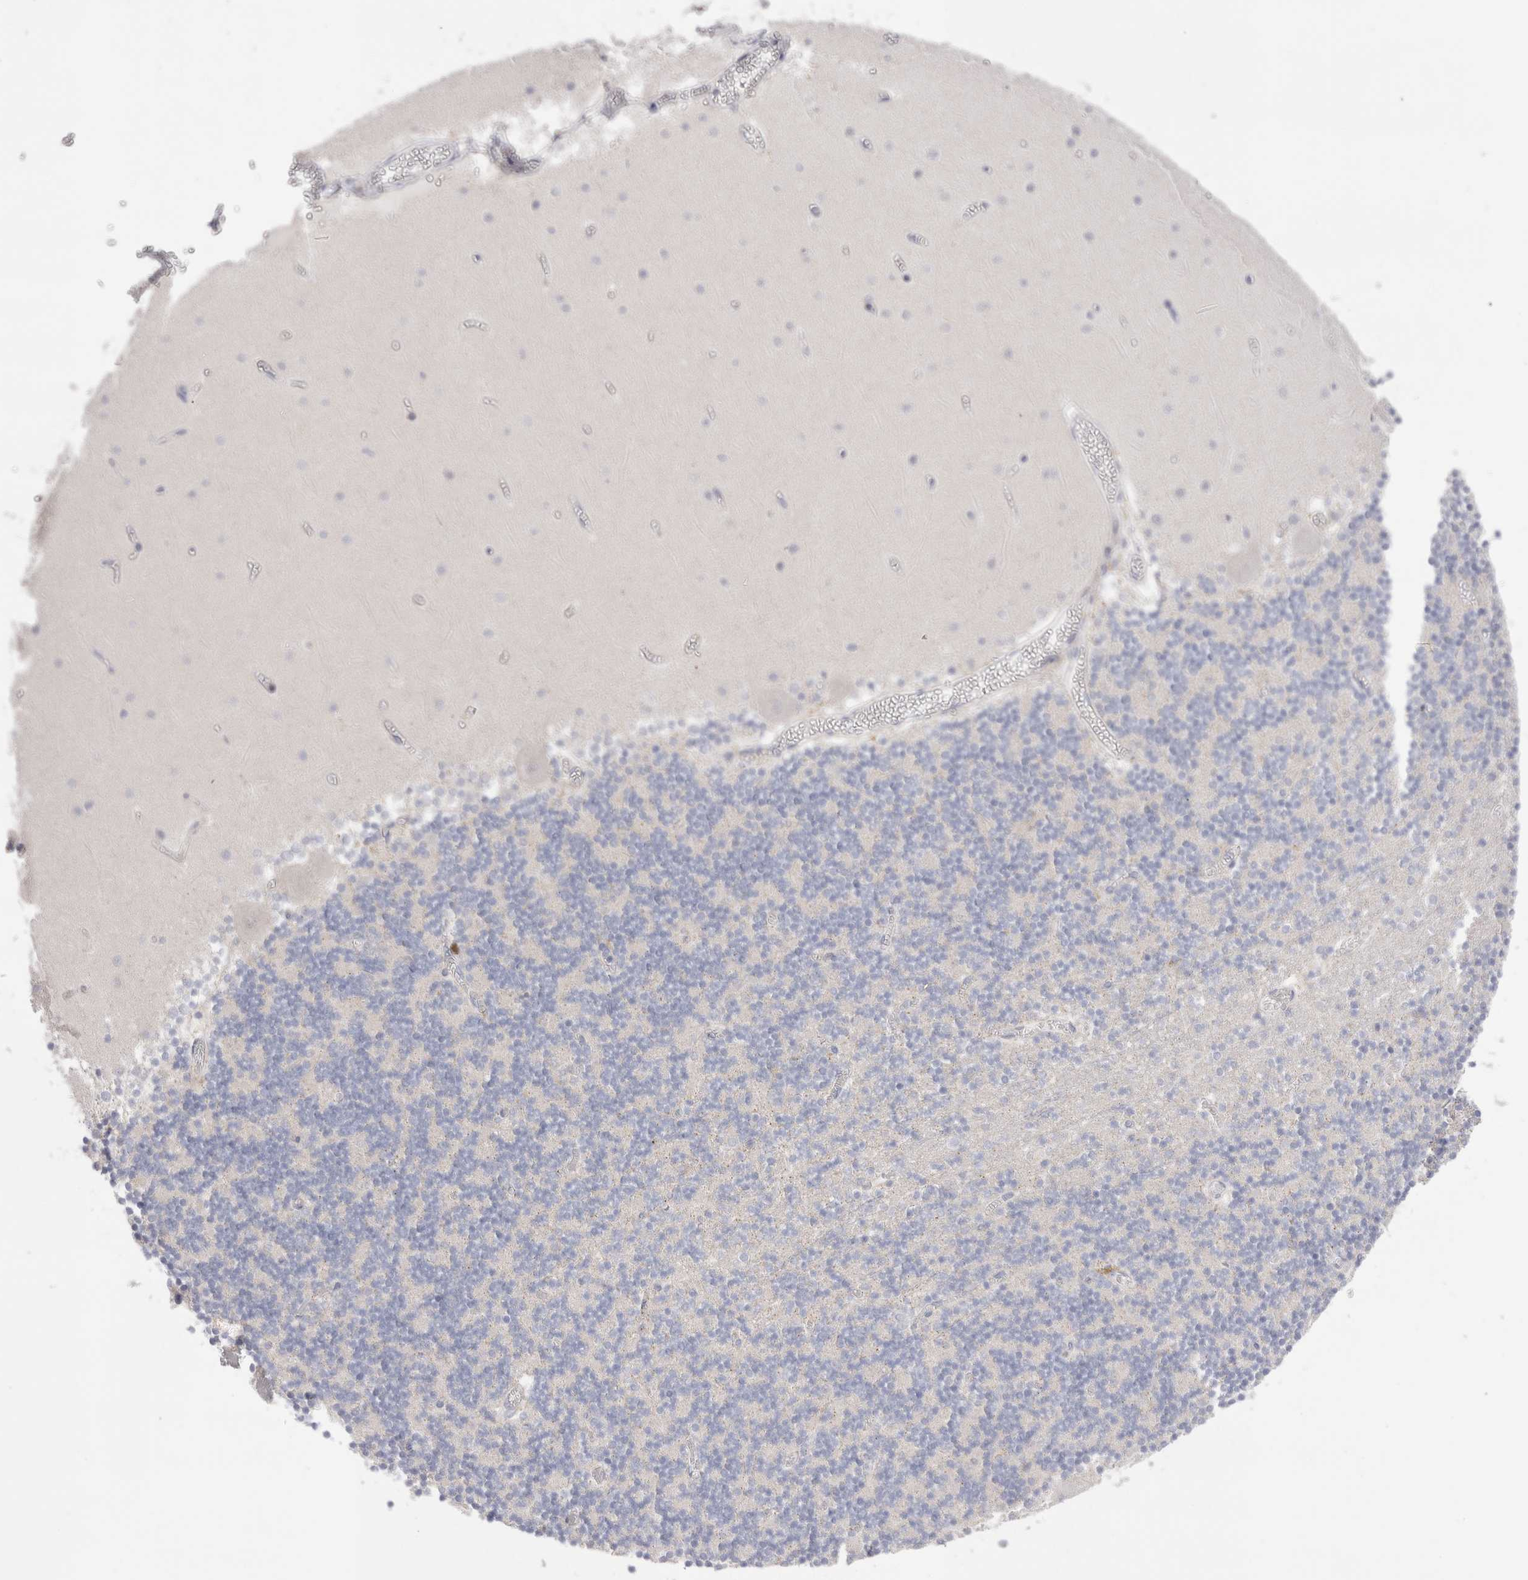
{"staining": {"intensity": "negative", "quantity": "none", "location": "none"}, "tissue": "cerebellum", "cell_type": "Cells in granular layer", "image_type": "normal", "snomed": [{"axis": "morphology", "description": "Normal tissue, NOS"}, {"axis": "topography", "description": "Cerebellum"}], "caption": "A histopathology image of cerebellum stained for a protein demonstrates no brown staining in cells in granular layer. The staining was performed using DAB (3,3'-diaminobenzidine) to visualize the protein expression in brown, while the nuclei were stained in blue with hematoxylin (Magnification: 20x).", "gene": "SPINK2", "patient": {"sex": "female", "age": 28}}